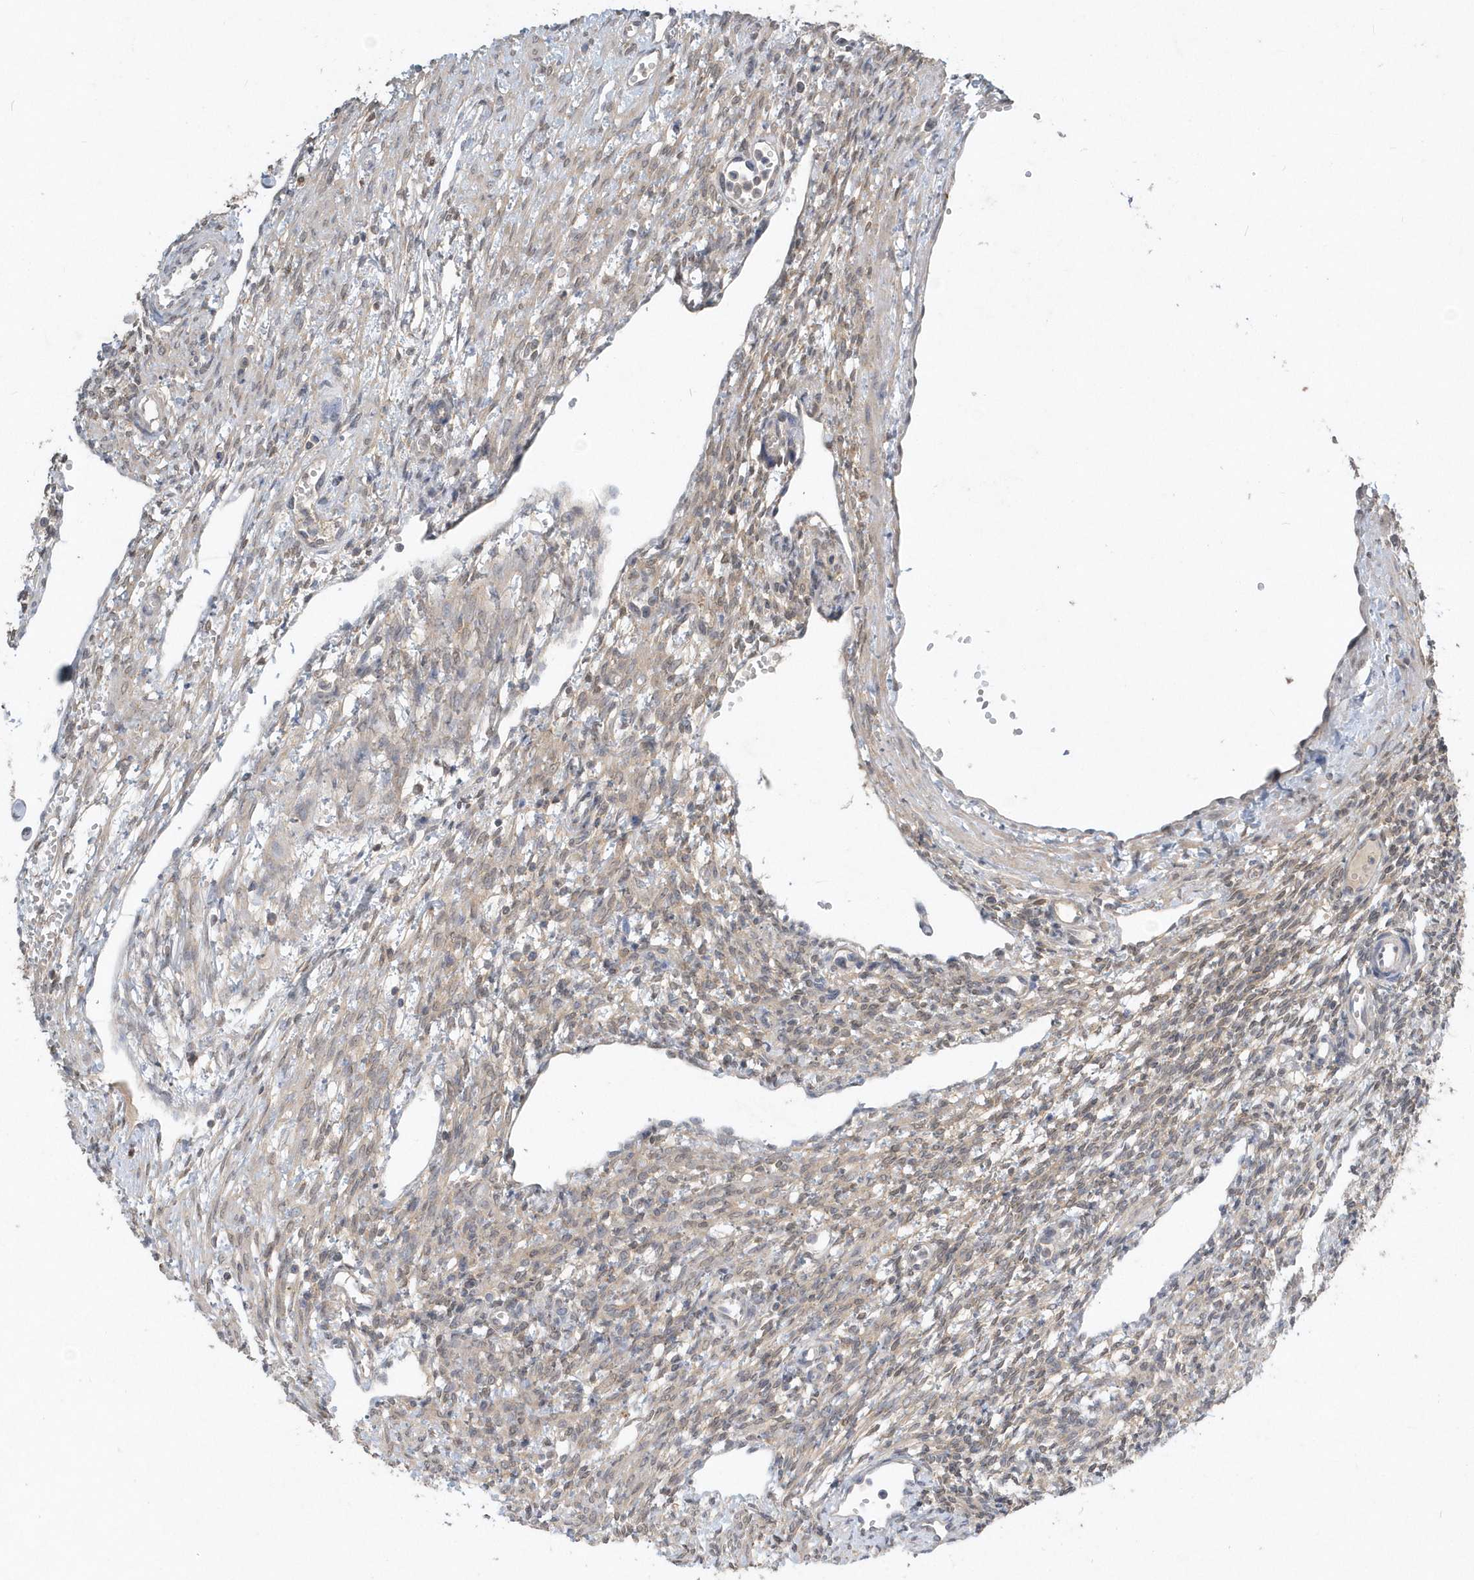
{"staining": {"intensity": "weak", "quantity": ">75%", "location": "cytoplasmic/membranous"}, "tissue": "ovary", "cell_type": "Follicle cells", "image_type": "normal", "snomed": [{"axis": "morphology", "description": "Normal tissue, NOS"}, {"axis": "morphology", "description": "Cyst, NOS"}, {"axis": "topography", "description": "Ovary"}], "caption": "Immunohistochemical staining of unremarkable ovary displays weak cytoplasmic/membranous protein expression in approximately >75% of follicle cells.", "gene": "AKR7A2", "patient": {"sex": "female", "age": 33}}